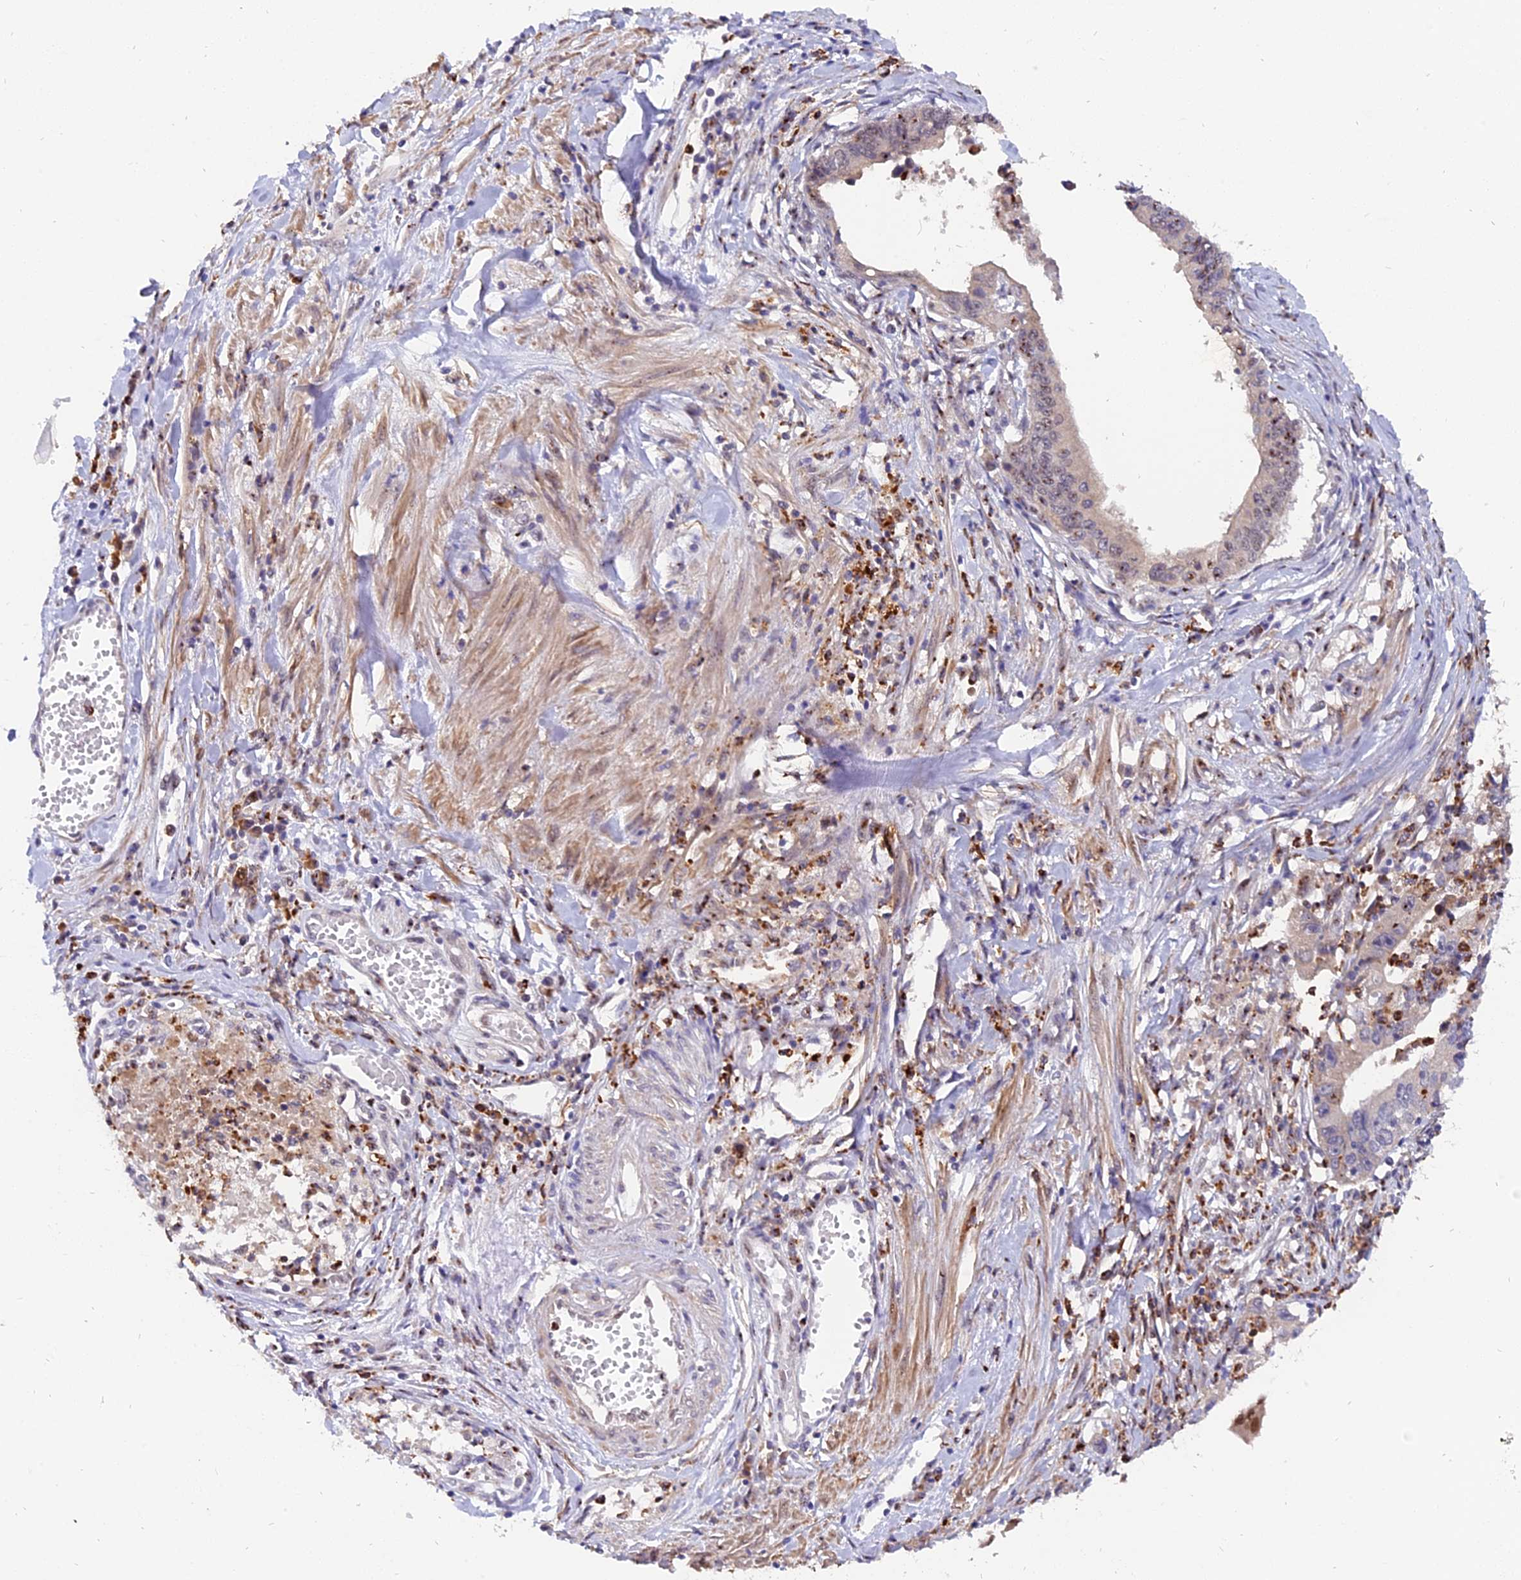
{"staining": {"intensity": "weak", "quantity": "25%-75%", "location": "nuclear"}, "tissue": "stomach cancer", "cell_type": "Tumor cells", "image_type": "cancer", "snomed": [{"axis": "morphology", "description": "Adenocarcinoma, NOS"}, {"axis": "topography", "description": "Stomach"}], "caption": "Immunohistochemistry (IHC) staining of stomach cancer, which reveals low levels of weak nuclear staining in about 25%-75% of tumor cells indicating weak nuclear protein expression. The staining was performed using DAB (3,3'-diaminobenzidine) (brown) for protein detection and nuclei were counterstained in hematoxylin (blue).", "gene": "FAM118B", "patient": {"sex": "male", "age": 59}}